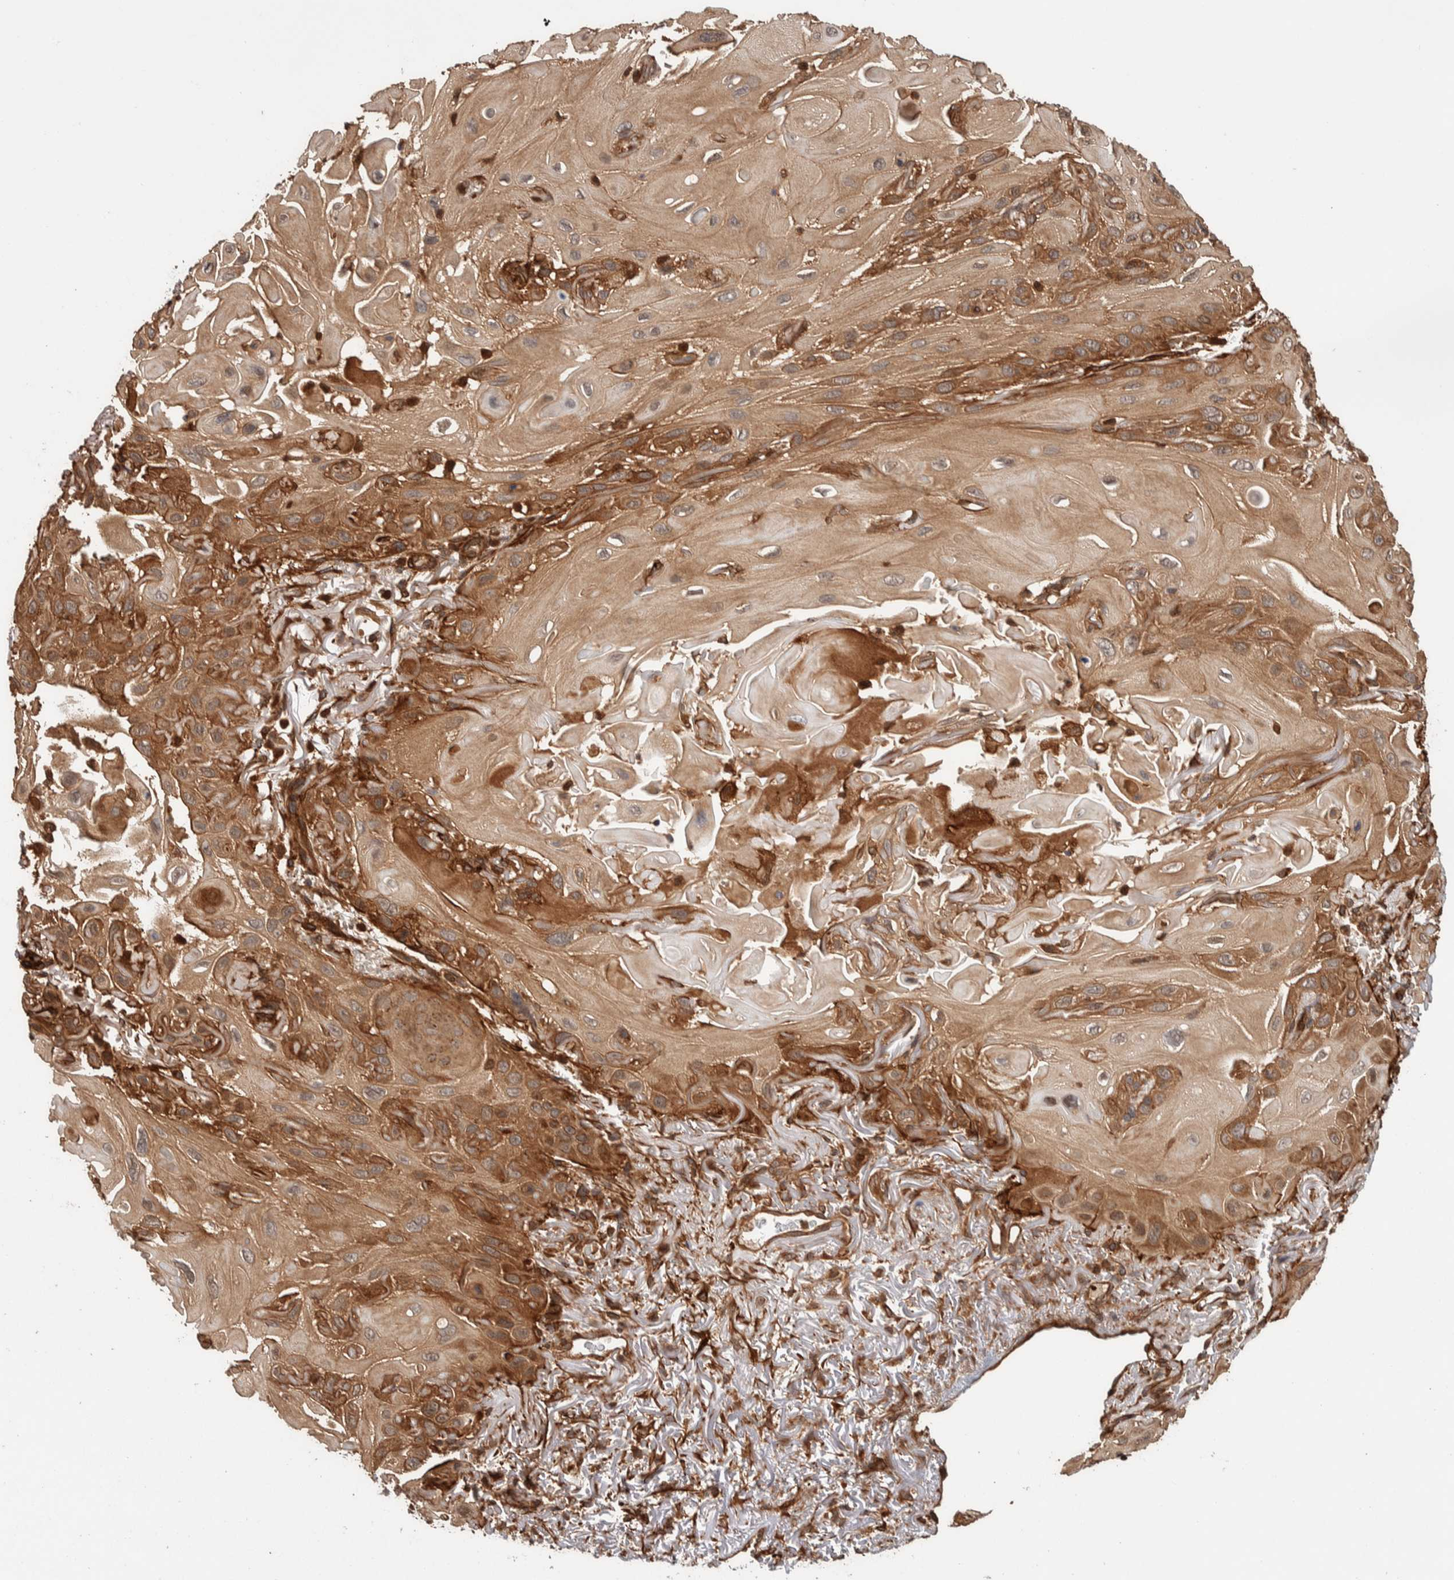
{"staining": {"intensity": "moderate", "quantity": ">75%", "location": "cytoplasmic/membranous"}, "tissue": "skin cancer", "cell_type": "Tumor cells", "image_type": "cancer", "snomed": [{"axis": "morphology", "description": "Squamous cell carcinoma, NOS"}, {"axis": "topography", "description": "Skin"}], "caption": "An image of skin cancer (squamous cell carcinoma) stained for a protein shows moderate cytoplasmic/membranous brown staining in tumor cells.", "gene": "SYNRG", "patient": {"sex": "female", "age": 77}}